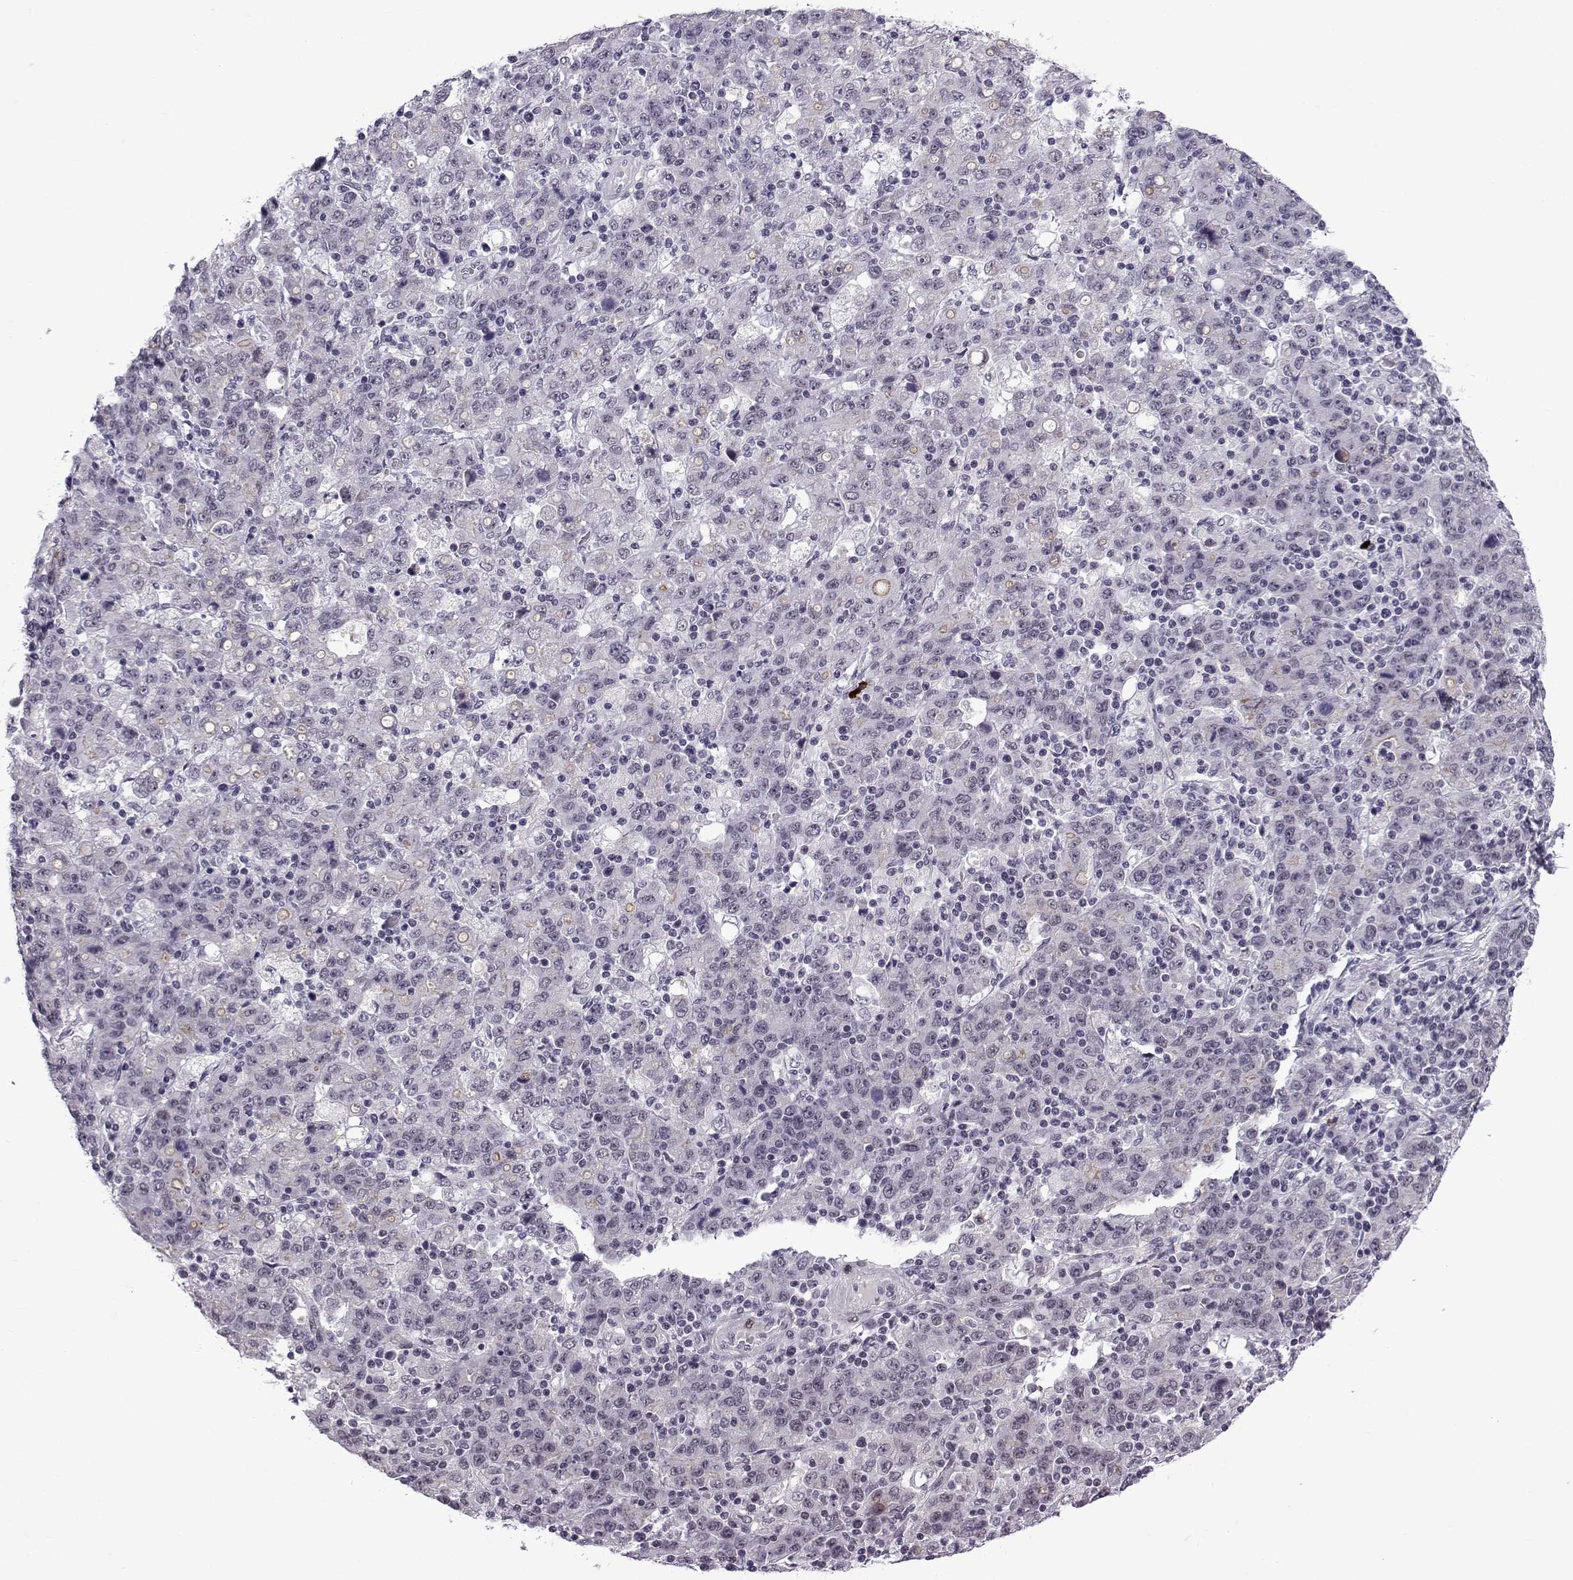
{"staining": {"intensity": "negative", "quantity": "none", "location": "none"}, "tissue": "stomach cancer", "cell_type": "Tumor cells", "image_type": "cancer", "snomed": [{"axis": "morphology", "description": "Adenocarcinoma, NOS"}, {"axis": "topography", "description": "Stomach, upper"}], "caption": "IHC photomicrograph of human stomach adenocarcinoma stained for a protein (brown), which shows no expression in tumor cells.", "gene": "RBM24", "patient": {"sex": "male", "age": 69}}